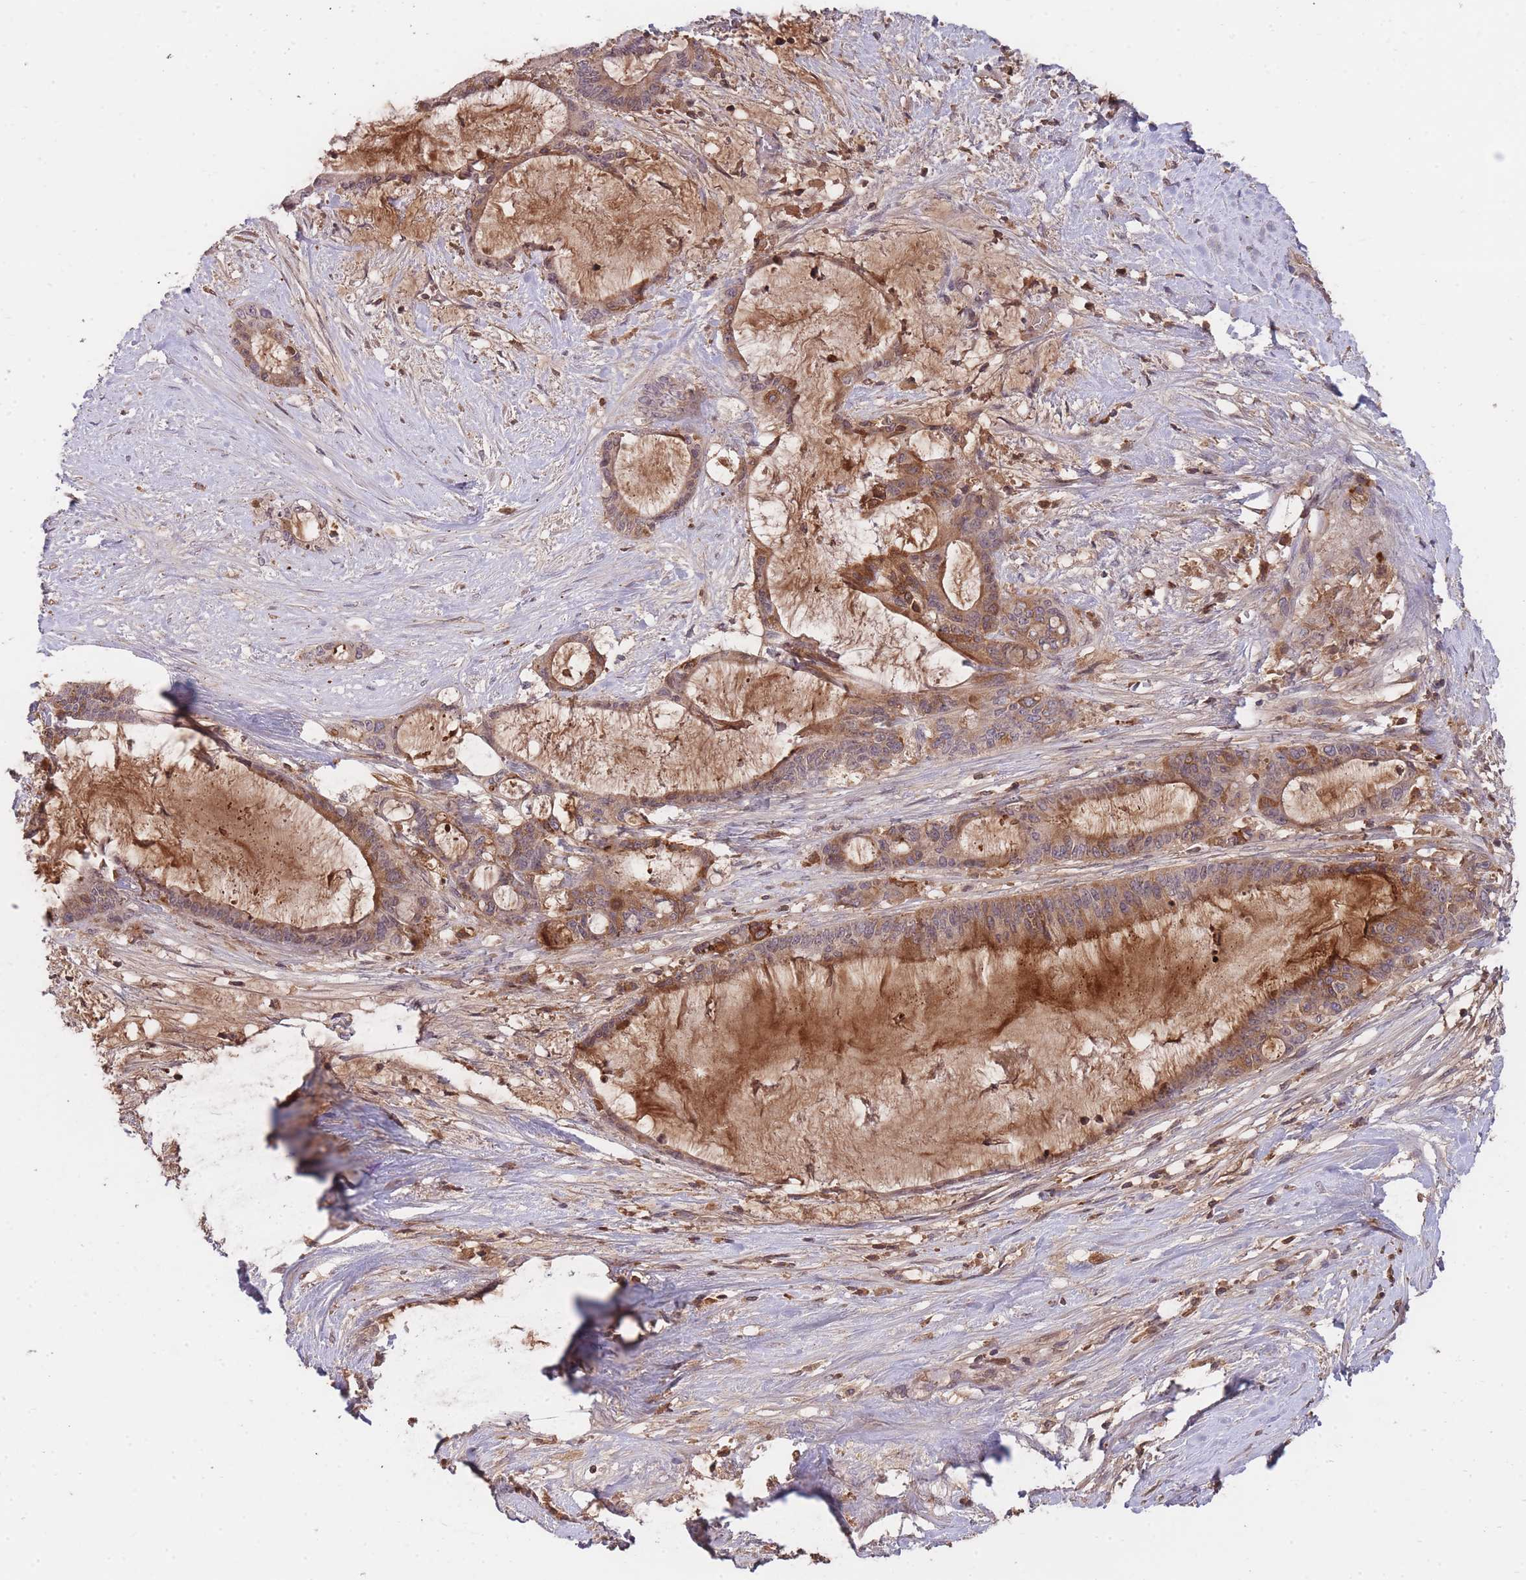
{"staining": {"intensity": "moderate", "quantity": "<25%", "location": "cytoplasmic/membranous"}, "tissue": "liver cancer", "cell_type": "Tumor cells", "image_type": "cancer", "snomed": [{"axis": "morphology", "description": "Normal tissue, NOS"}, {"axis": "morphology", "description": "Cholangiocarcinoma"}, {"axis": "topography", "description": "Liver"}, {"axis": "topography", "description": "Peripheral nerve tissue"}], "caption": "The histopathology image reveals a brown stain indicating the presence of a protein in the cytoplasmic/membranous of tumor cells in cholangiocarcinoma (liver).", "gene": "RALGDS", "patient": {"sex": "female", "age": 73}}